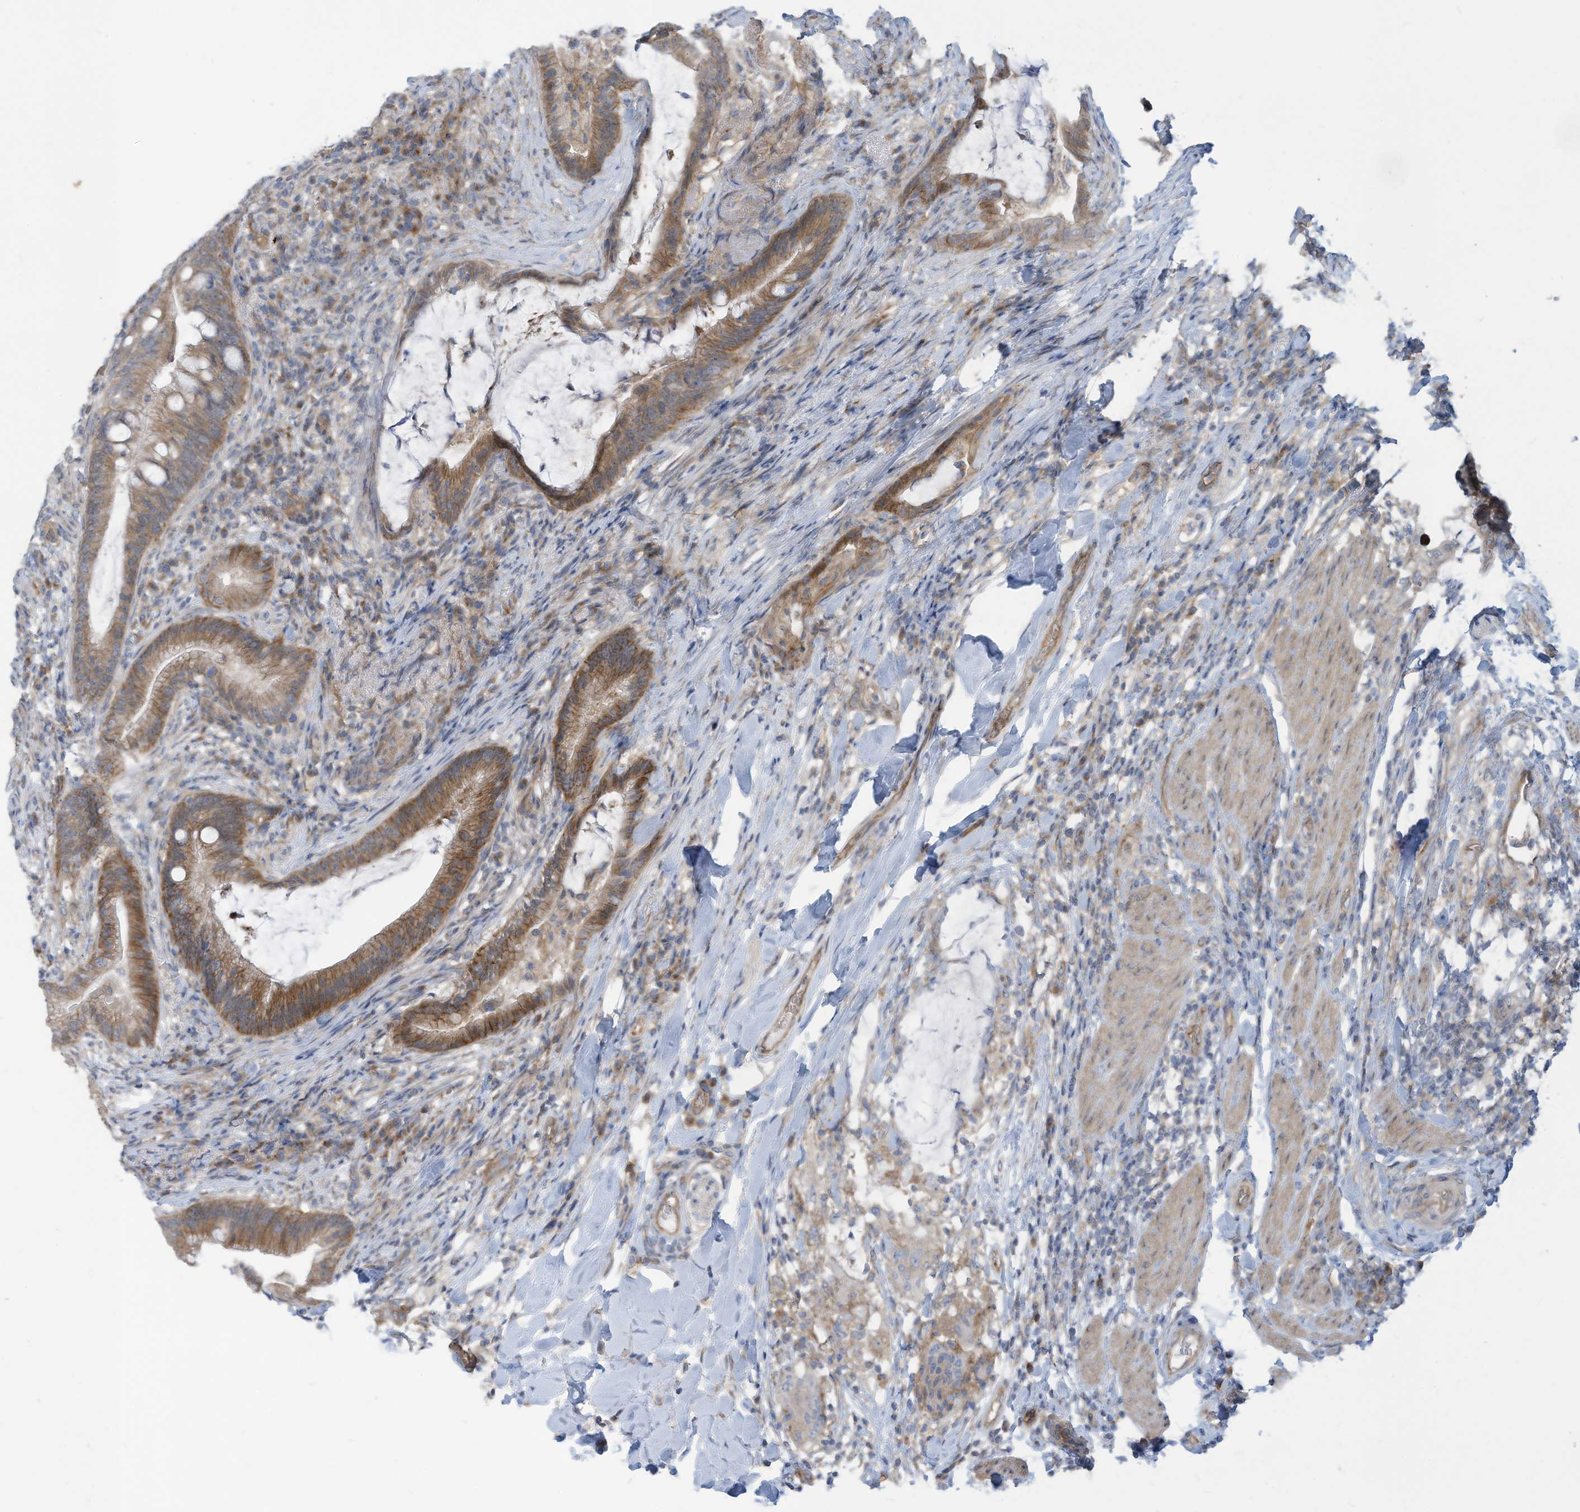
{"staining": {"intensity": "moderate", "quantity": ">75%", "location": "cytoplasmic/membranous"}, "tissue": "colorectal cancer", "cell_type": "Tumor cells", "image_type": "cancer", "snomed": [{"axis": "morphology", "description": "Adenocarcinoma, NOS"}, {"axis": "topography", "description": "Colon"}], "caption": "There is medium levels of moderate cytoplasmic/membranous staining in tumor cells of colorectal cancer, as demonstrated by immunohistochemical staining (brown color).", "gene": "ADAT2", "patient": {"sex": "female", "age": 66}}